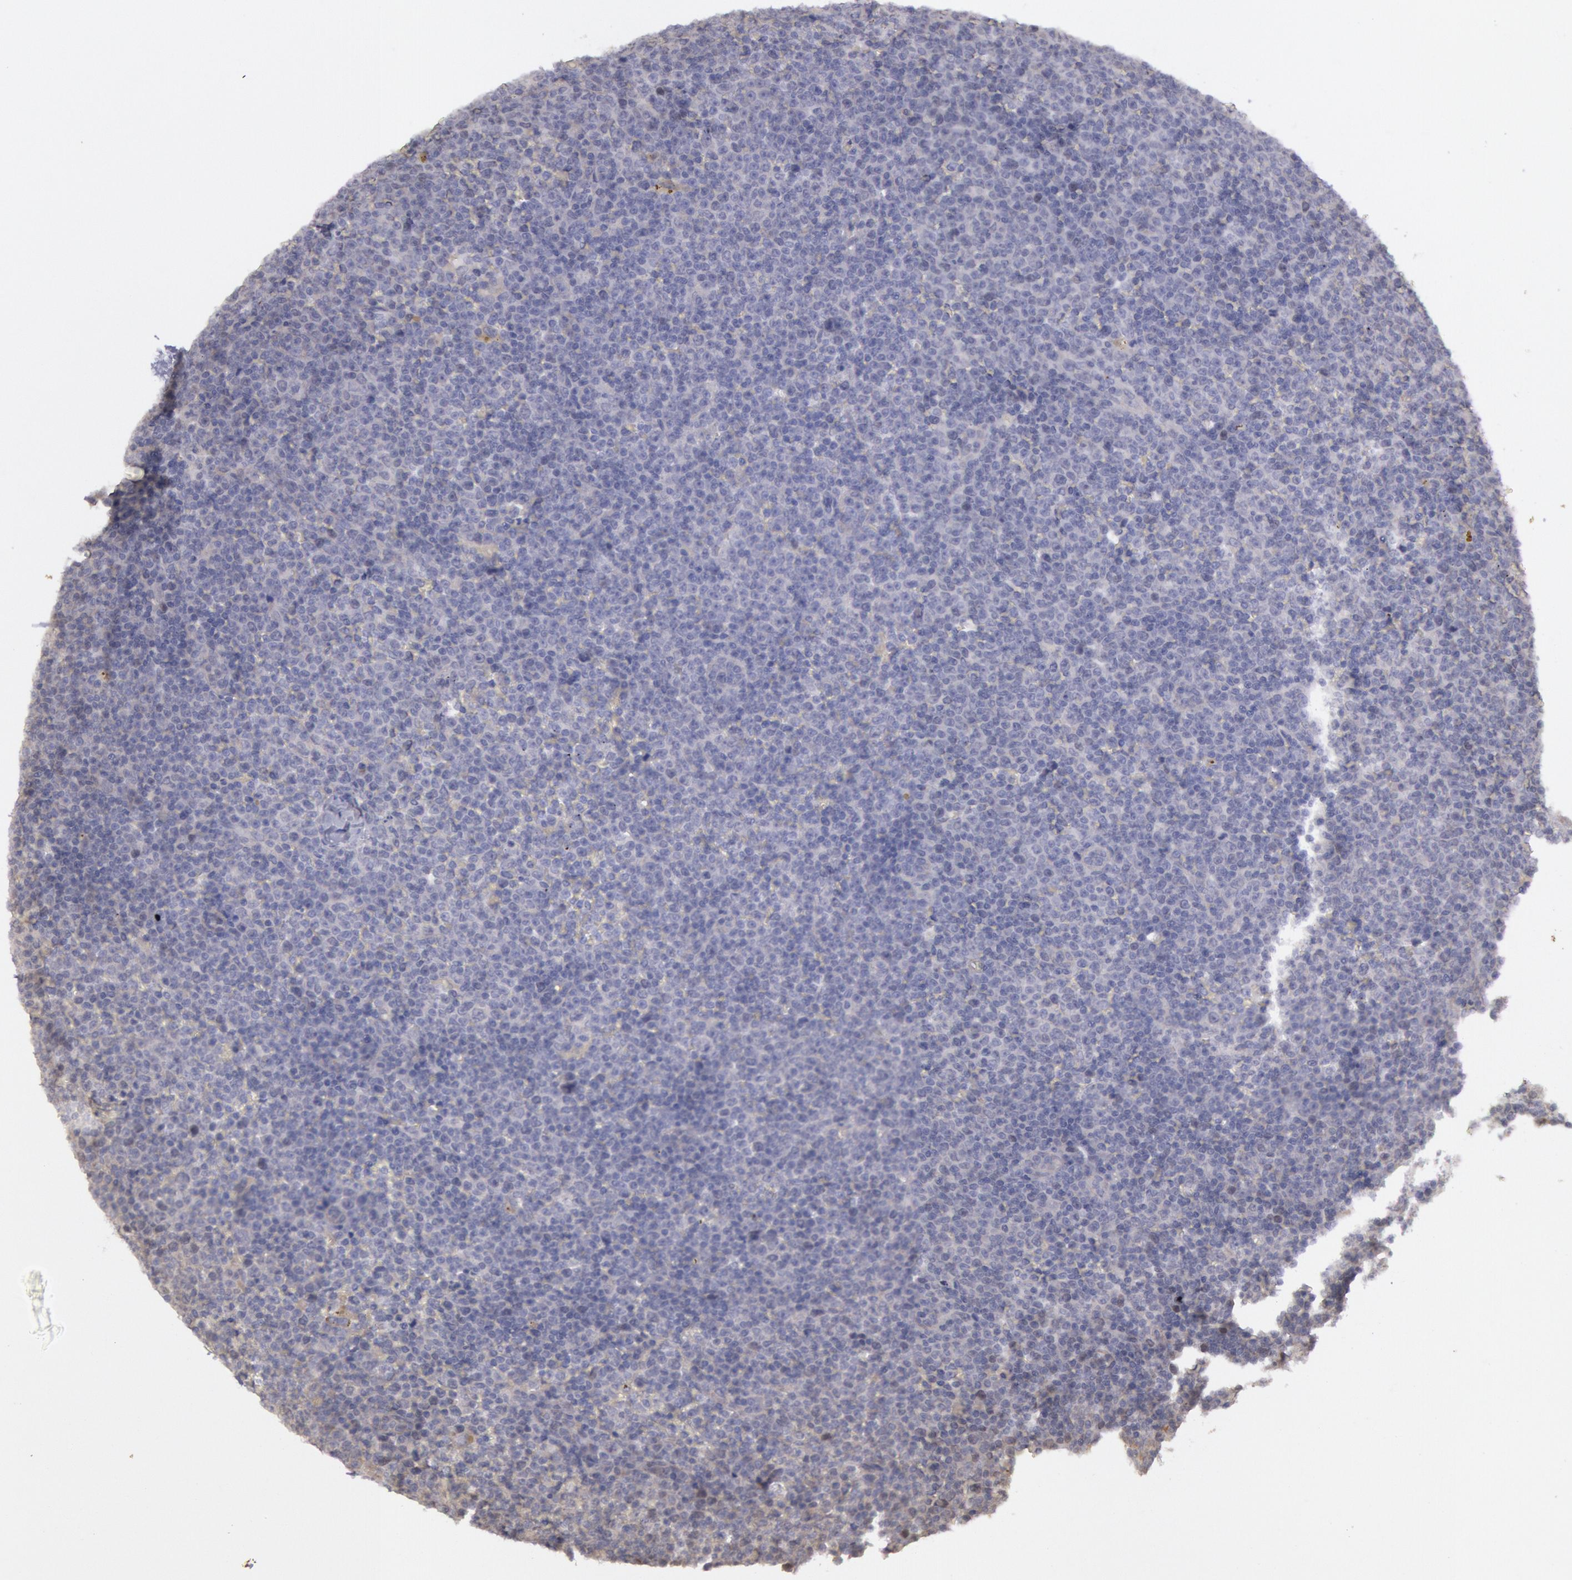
{"staining": {"intensity": "negative", "quantity": "none", "location": "none"}, "tissue": "lymphoma", "cell_type": "Tumor cells", "image_type": "cancer", "snomed": [{"axis": "morphology", "description": "Malignant lymphoma, non-Hodgkin's type, Low grade"}, {"axis": "topography", "description": "Lymph node"}], "caption": "Immunohistochemistry (IHC) histopathology image of neoplastic tissue: human malignant lymphoma, non-Hodgkin's type (low-grade) stained with DAB shows no significant protein staining in tumor cells.", "gene": "AMOTL1", "patient": {"sex": "male", "age": 50}}